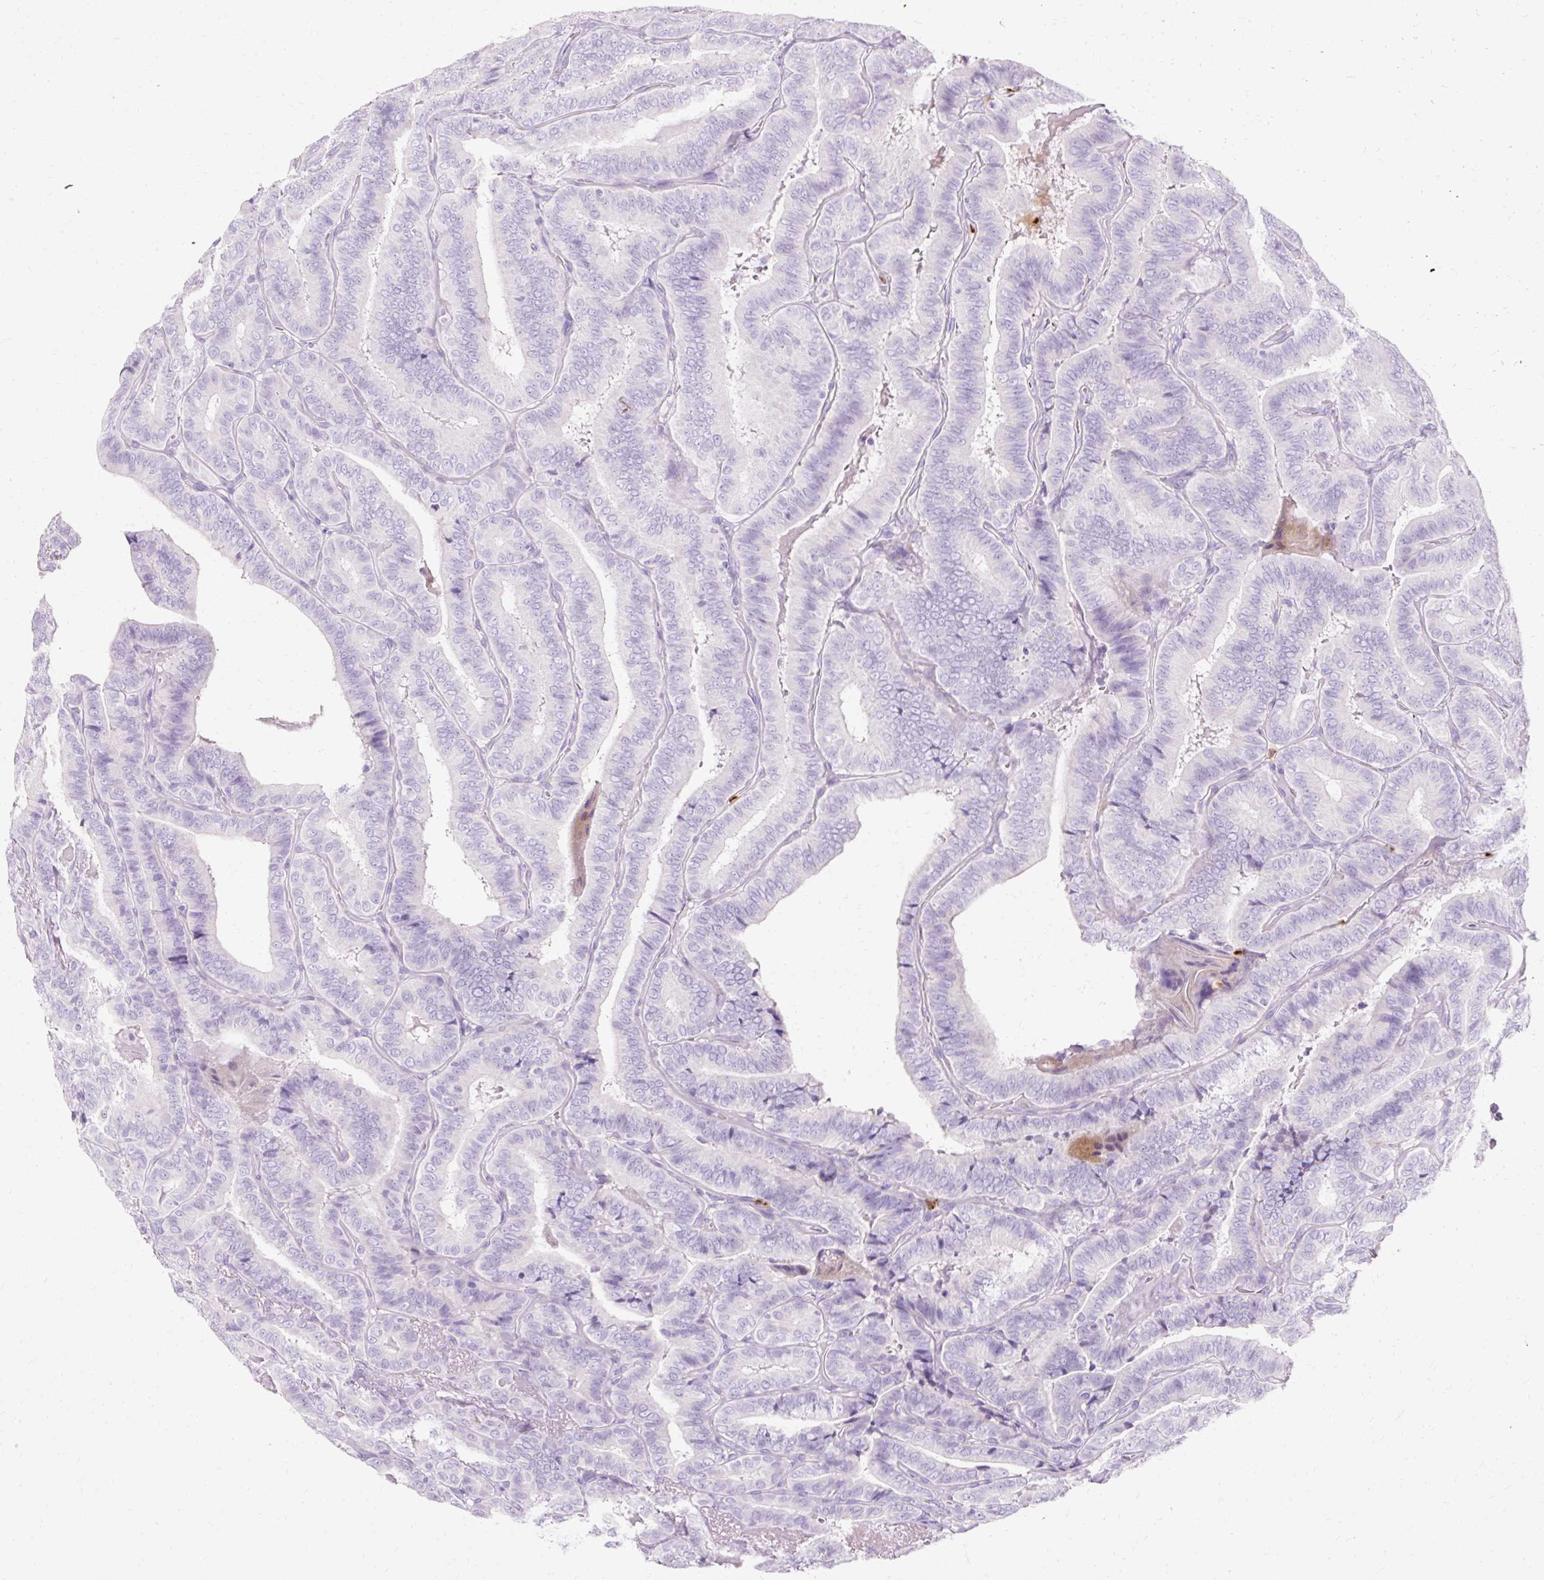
{"staining": {"intensity": "negative", "quantity": "none", "location": "none"}, "tissue": "thyroid cancer", "cell_type": "Tumor cells", "image_type": "cancer", "snomed": [{"axis": "morphology", "description": "Papillary adenocarcinoma, NOS"}, {"axis": "topography", "description": "Thyroid gland"}], "caption": "DAB (3,3'-diaminobenzidine) immunohistochemical staining of human thyroid papillary adenocarcinoma displays no significant positivity in tumor cells.", "gene": "DEFA1", "patient": {"sex": "male", "age": 61}}